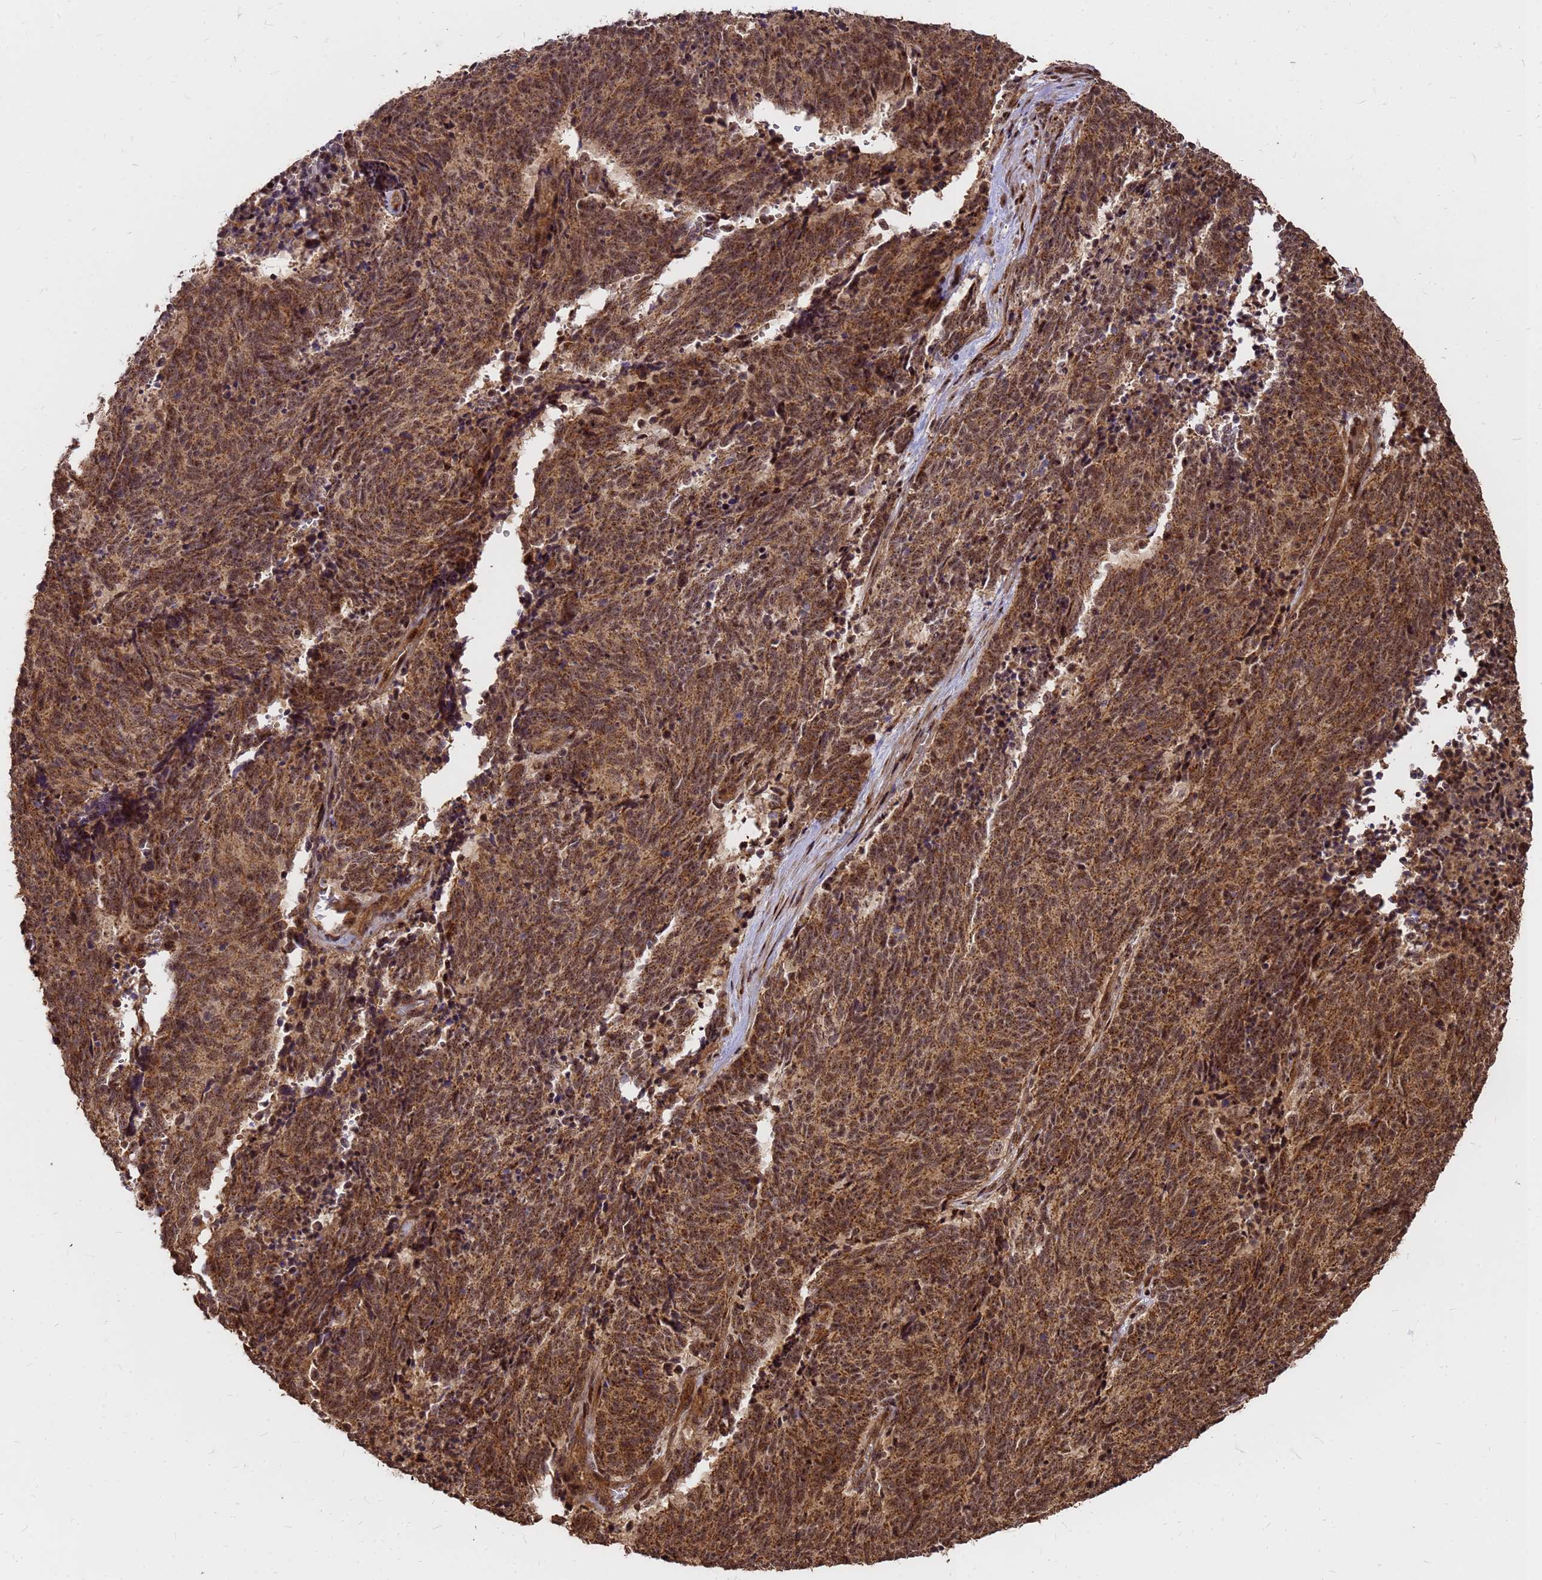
{"staining": {"intensity": "strong", "quantity": ">75%", "location": "cytoplasmic/membranous,nuclear"}, "tissue": "cervical cancer", "cell_type": "Tumor cells", "image_type": "cancer", "snomed": [{"axis": "morphology", "description": "Squamous cell carcinoma, NOS"}, {"axis": "topography", "description": "Cervix"}], "caption": "Protein expression analysis of human cervical squamous cell carcinoma reveals strong cytoplasmic/membranous and nuclear expression in approximately >75% of tumor cells. (DAB IHC, brown staining for protein, blue staining for nuclei).", "gene": "GPATCH8", "patient": {"sex": "female", "age": 29}}